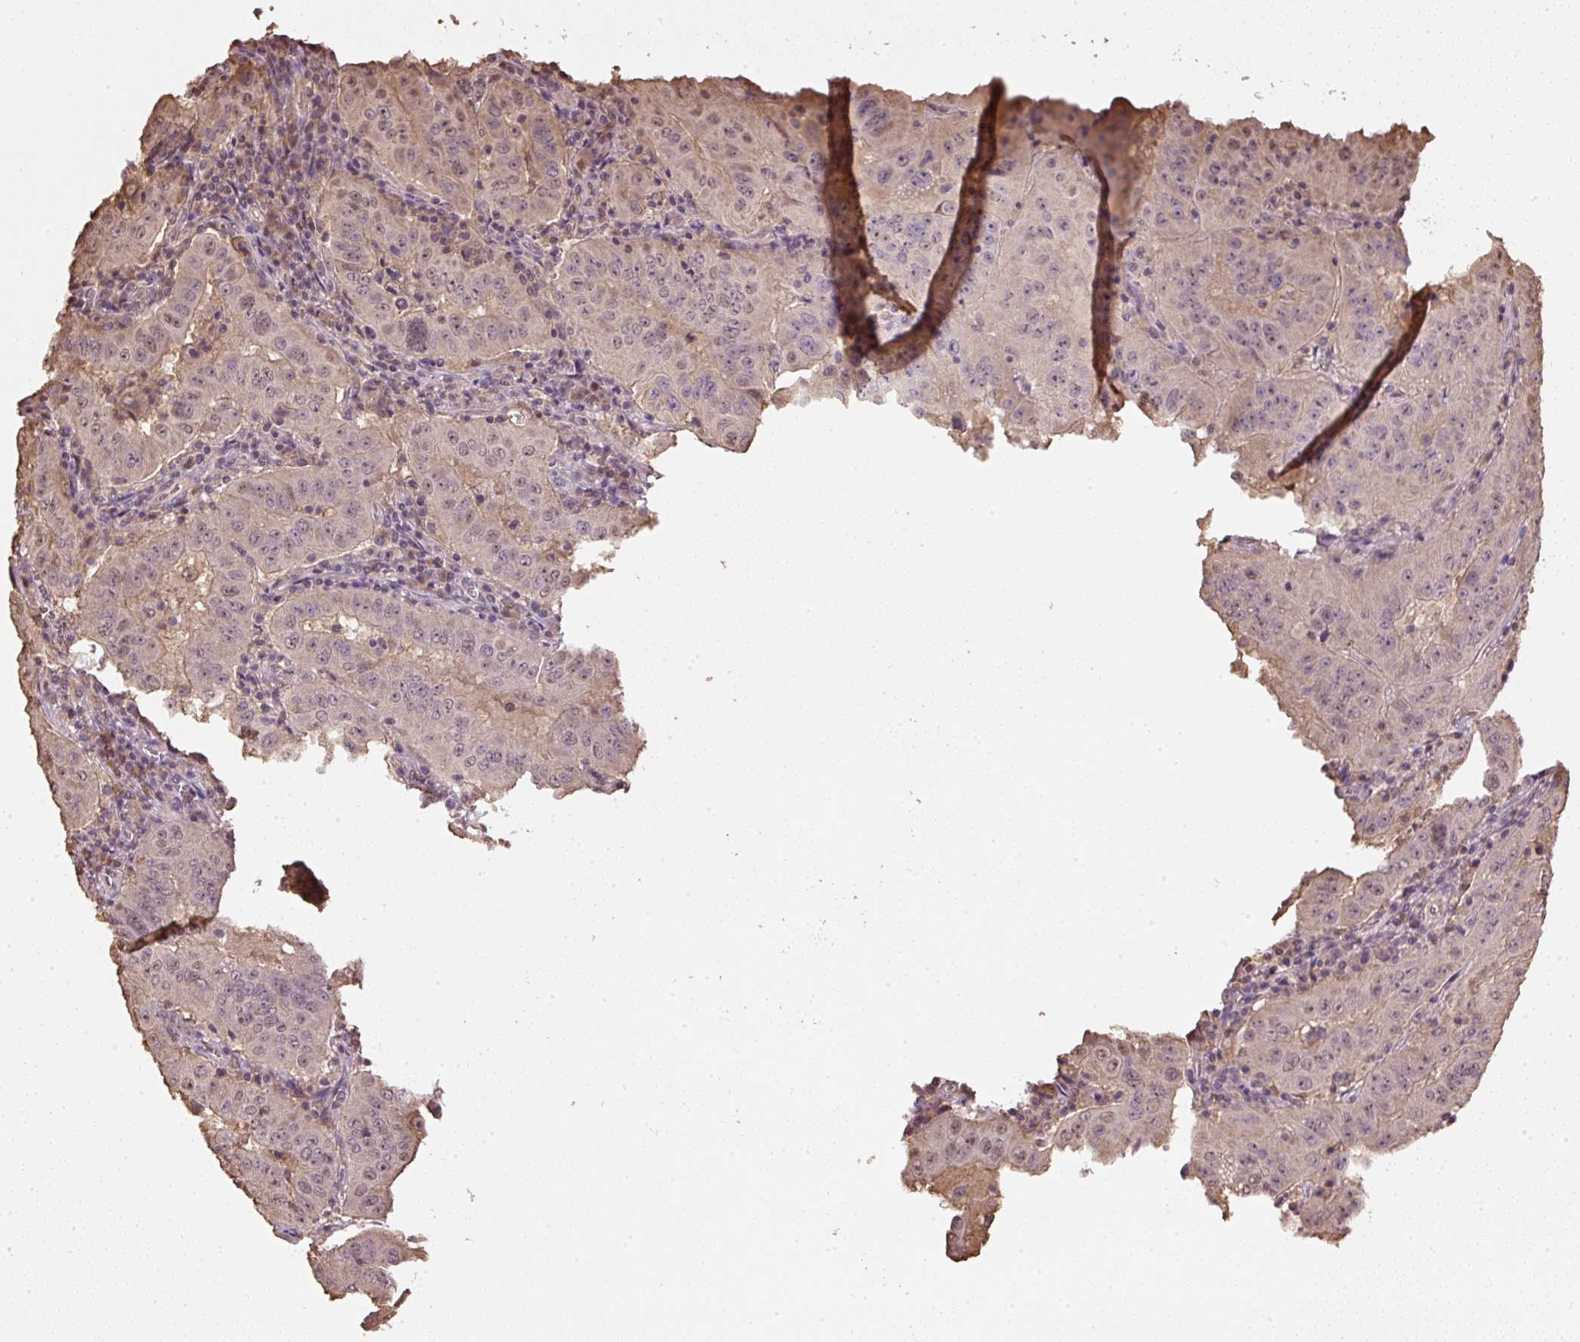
{"staining": {"intensity": "weak", "quantity": "25%-75%", "location": "nuclear"}, "tissue": "pancreatic cancer", "cell_type": "Tumor cells", "image_type": "cancer", "snomed": [{"axis": "morphology", "description": "Adenocarcinoma, NOS"}, {"axis": "topography", "description": "Pancreas"}], "caption": "There is low levels of weak nuclear expression in tumor cells of pancreatic cancer, as demonstrated by immunohistochemical staining (brown color).", "gene": "TMEM170B", "patient": {"sex": "male", "age": 63}}